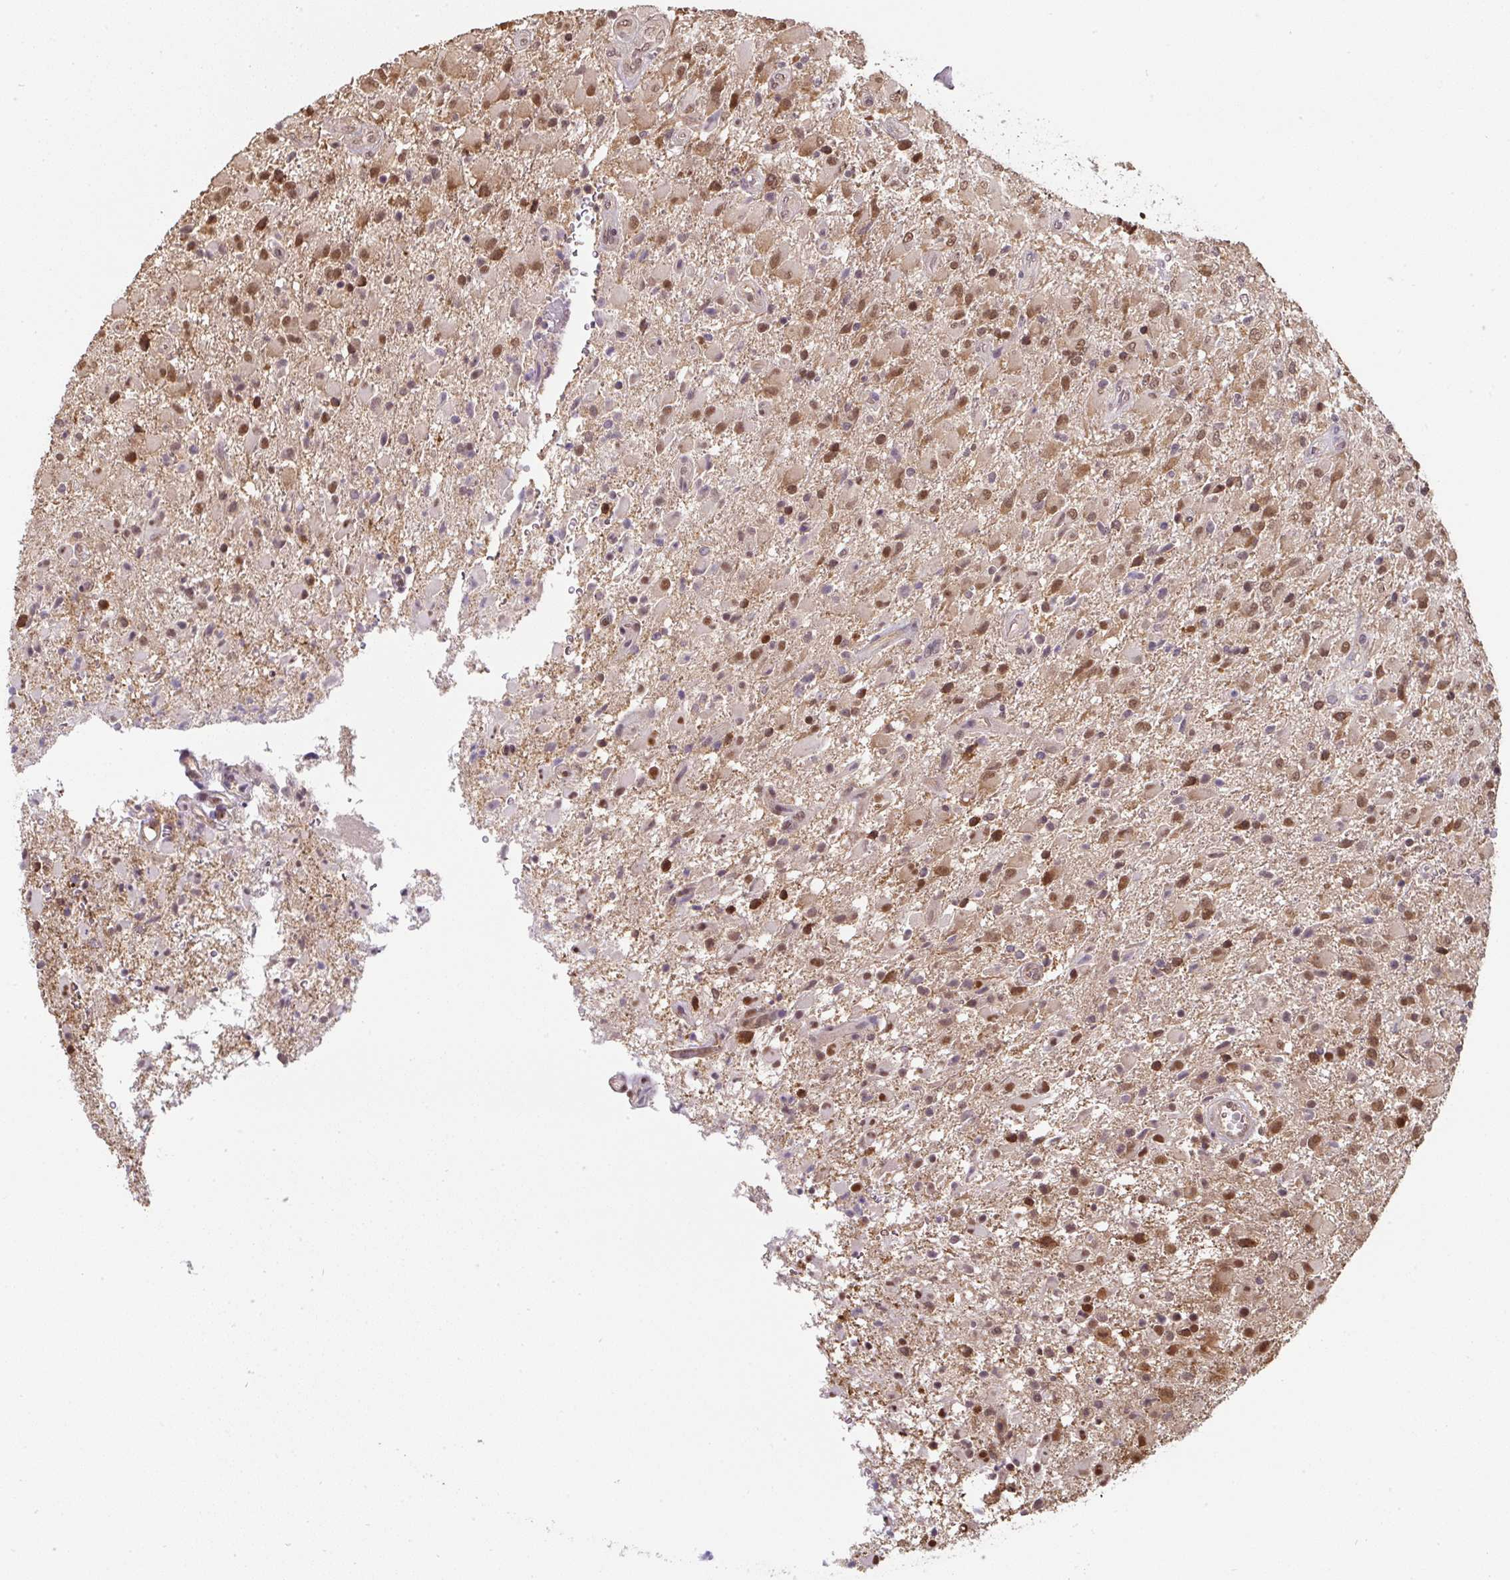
{"staining": {"intensity": "moderate", "quantity": ">75%", "location": "nuclear"}, "tissue": "glioma", "cell_type": "Tumor cells", "image_type": "cancer", "snomed": [{"axis": "morphology", "description": "Glioma, malignant, Low grade"}, {"axis": "topography", "description": "Brain"}], "caption": "Human glioma stained with a protein marker displays moderate staining in tumor cells.", "gene": "ST13", "patient": {"sex": "male", "age": 65}}